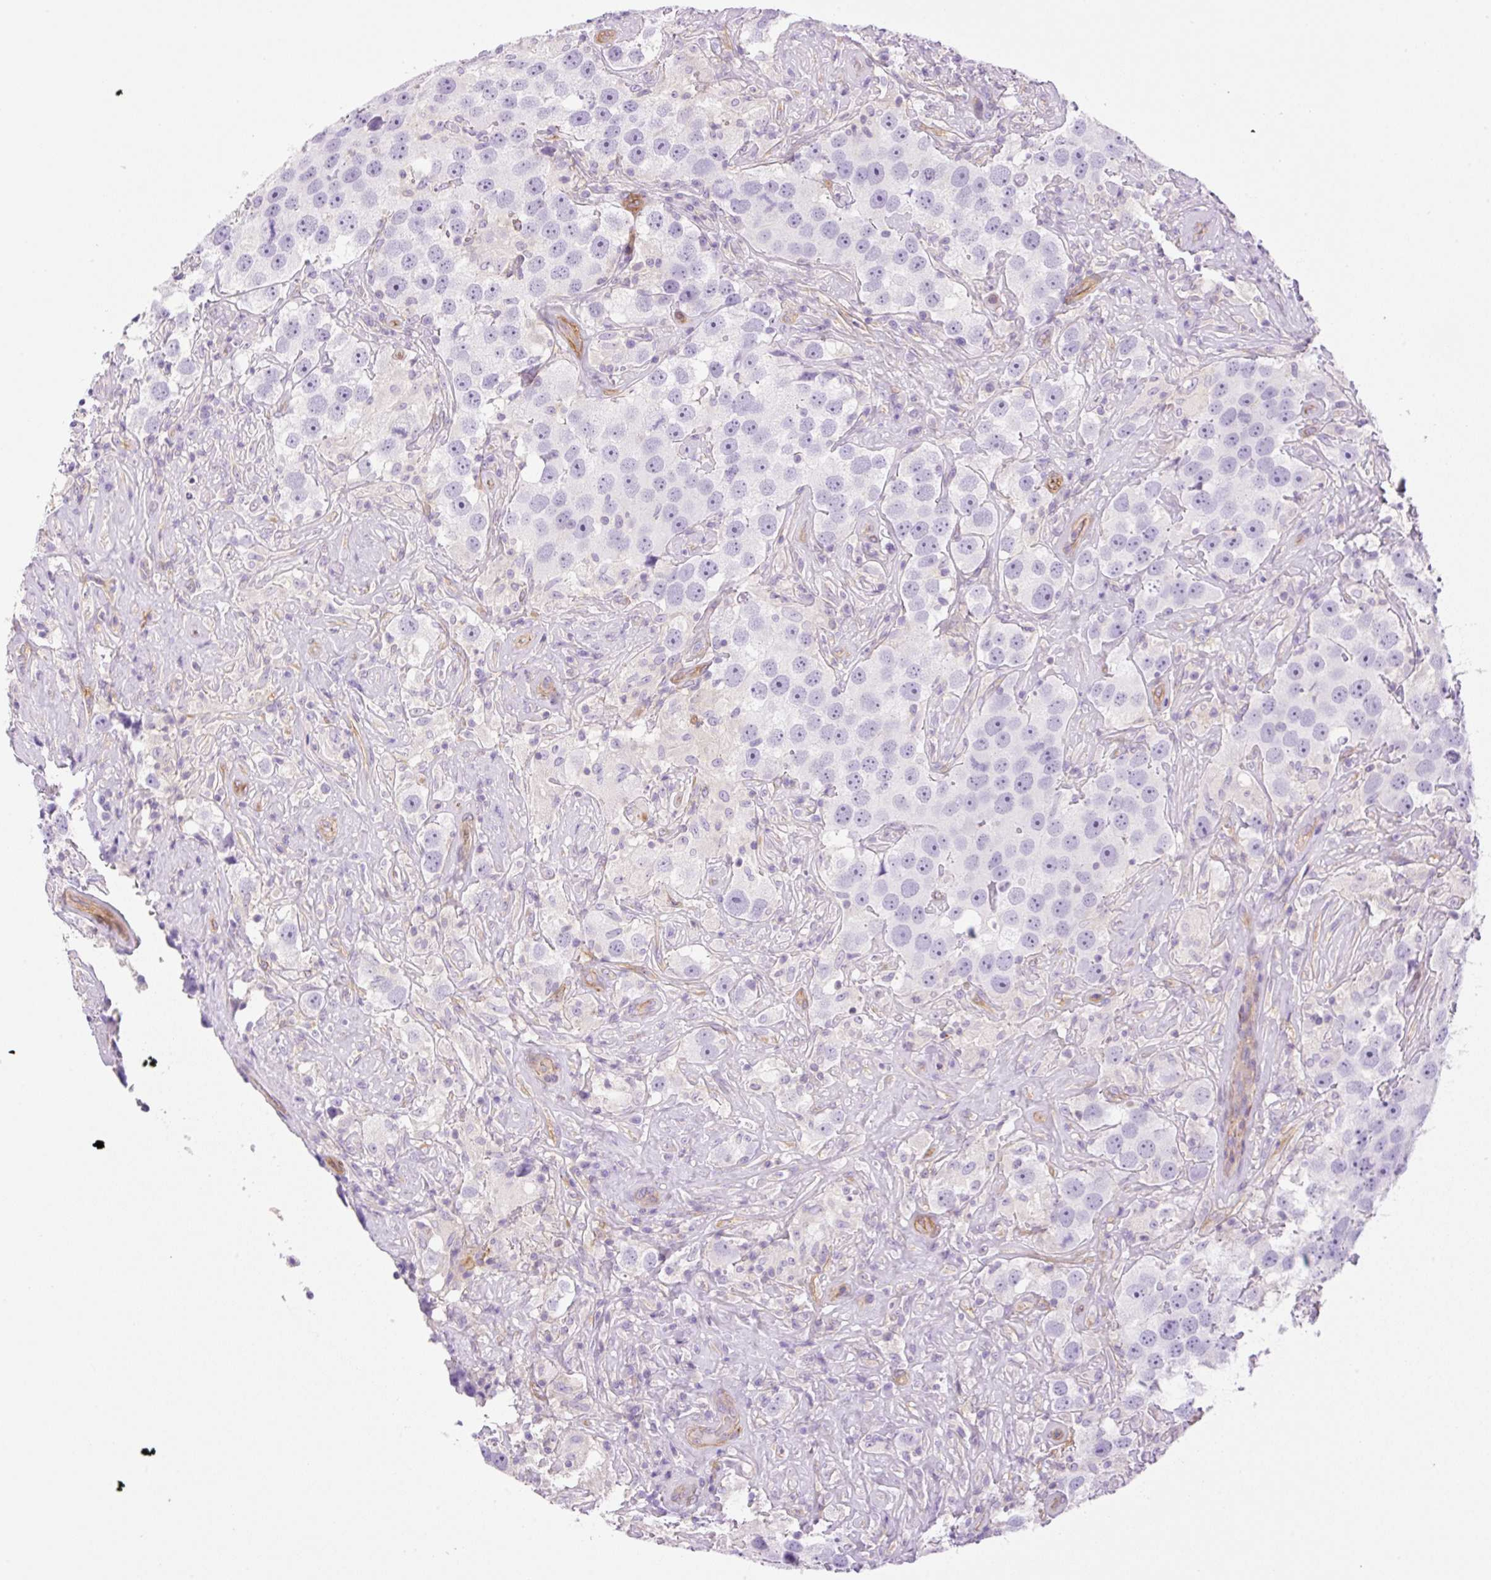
{"staining": {"intensity": "negative", "quantity": "none", "location": "none"}, "tissue": "testis cancer", "cell_type": "Tumor cells", "image_type": "cancer", "snomed": [{"axis": "morphology", "description": "Seminoma, NOS"}, {"axis": "topography", "description": "Testis"}], "caption": "This is an IHC photomicrograph of human testis seminoma. There is no expression in tumor cells.", "gene": "EHD3", "patient": {"sex": "male", "age": 49}}